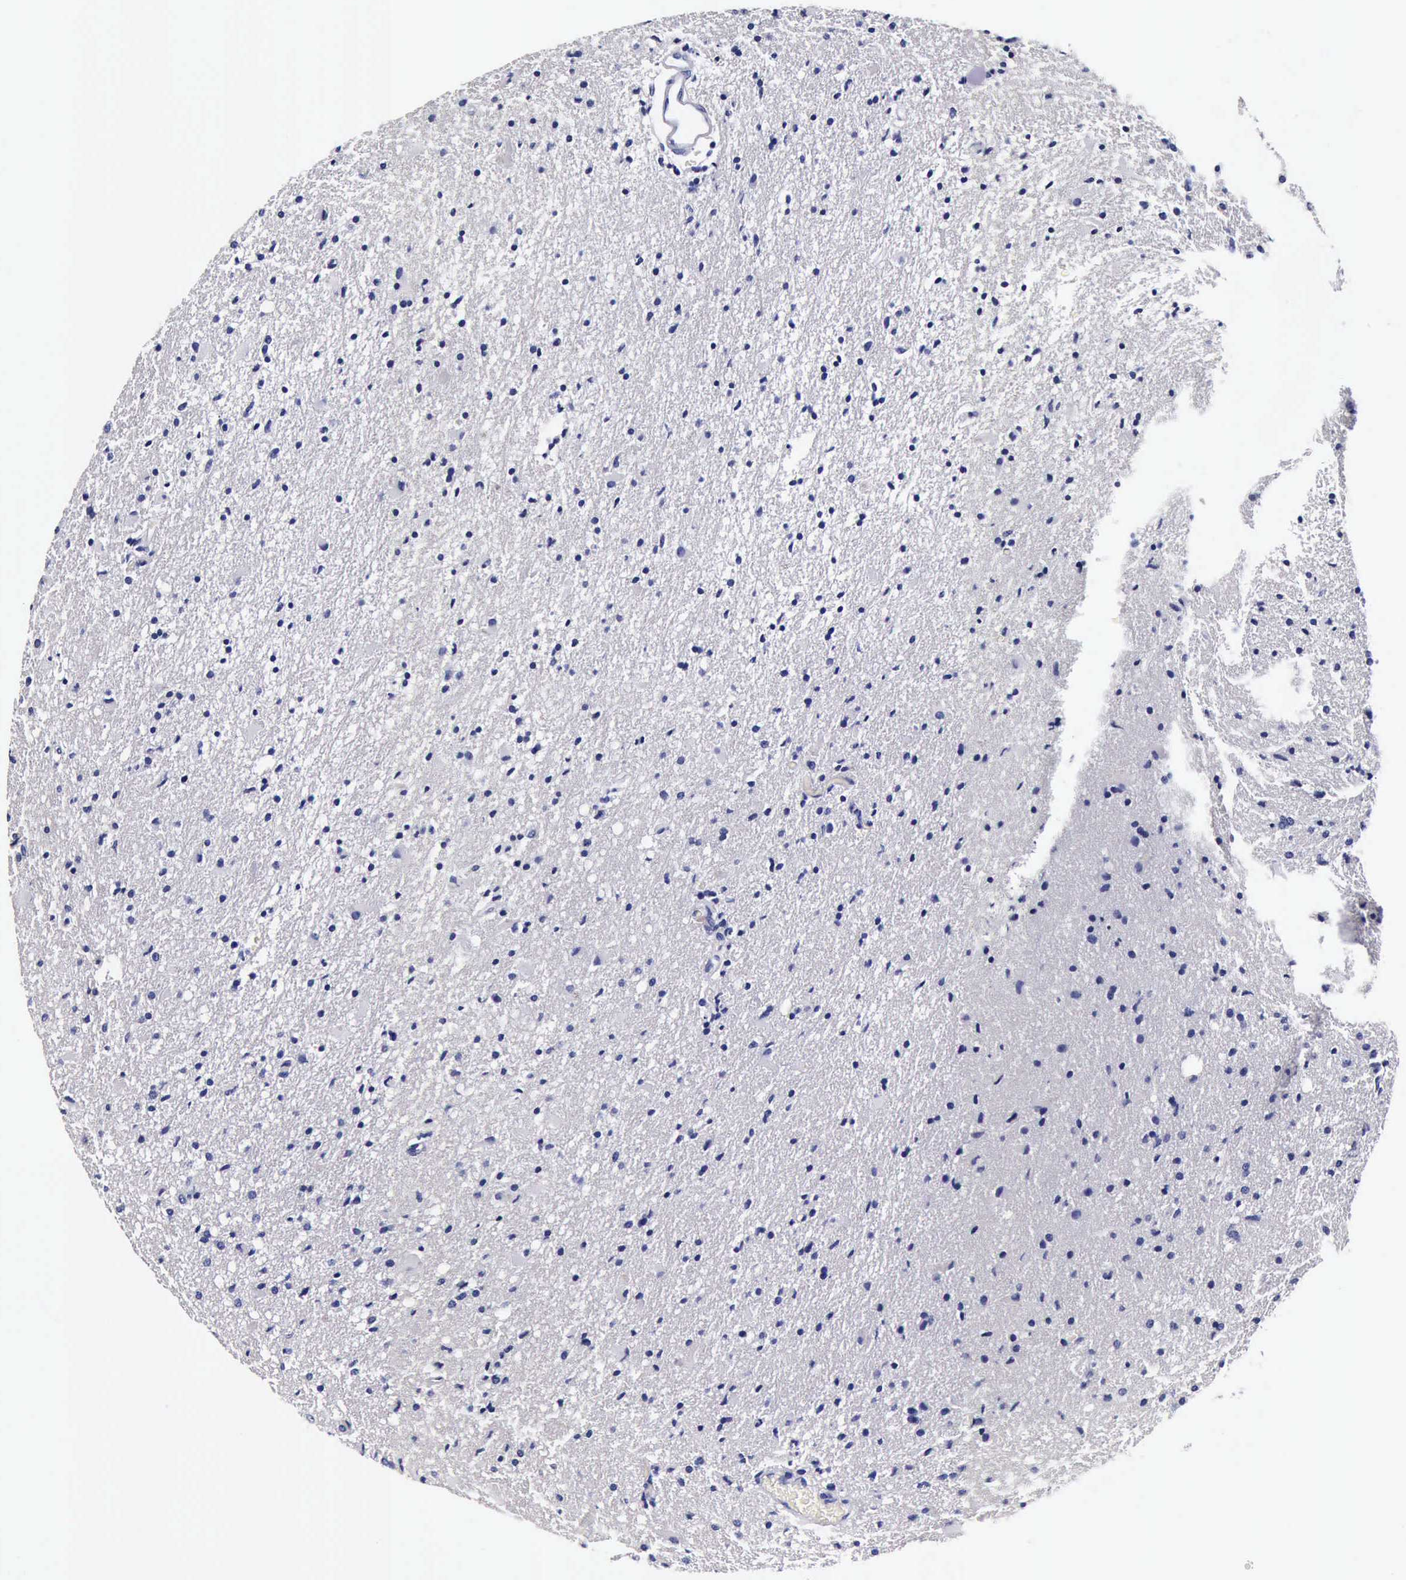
{"staining": {"intensity": "negative", "quantity": "none", "location": "none"}, "tissue": "glioma", "cell_type": "Tumor cells", "image_type": "cancer", "snomed": [{"axis": "morphology", "description": "Glioma, malignant, High grade"}, {"axis": "topography", "description": "Brain"}], "caption": "Immunohistochemistry (IHC) image of neoplastic tissue: human glioma stained with DAB (3,3'-diaminobenzidine) reveals no significant protein positivity in tumor cells.", "gene": "IAPP", "patient": {"sex": "male", "age": 68}}